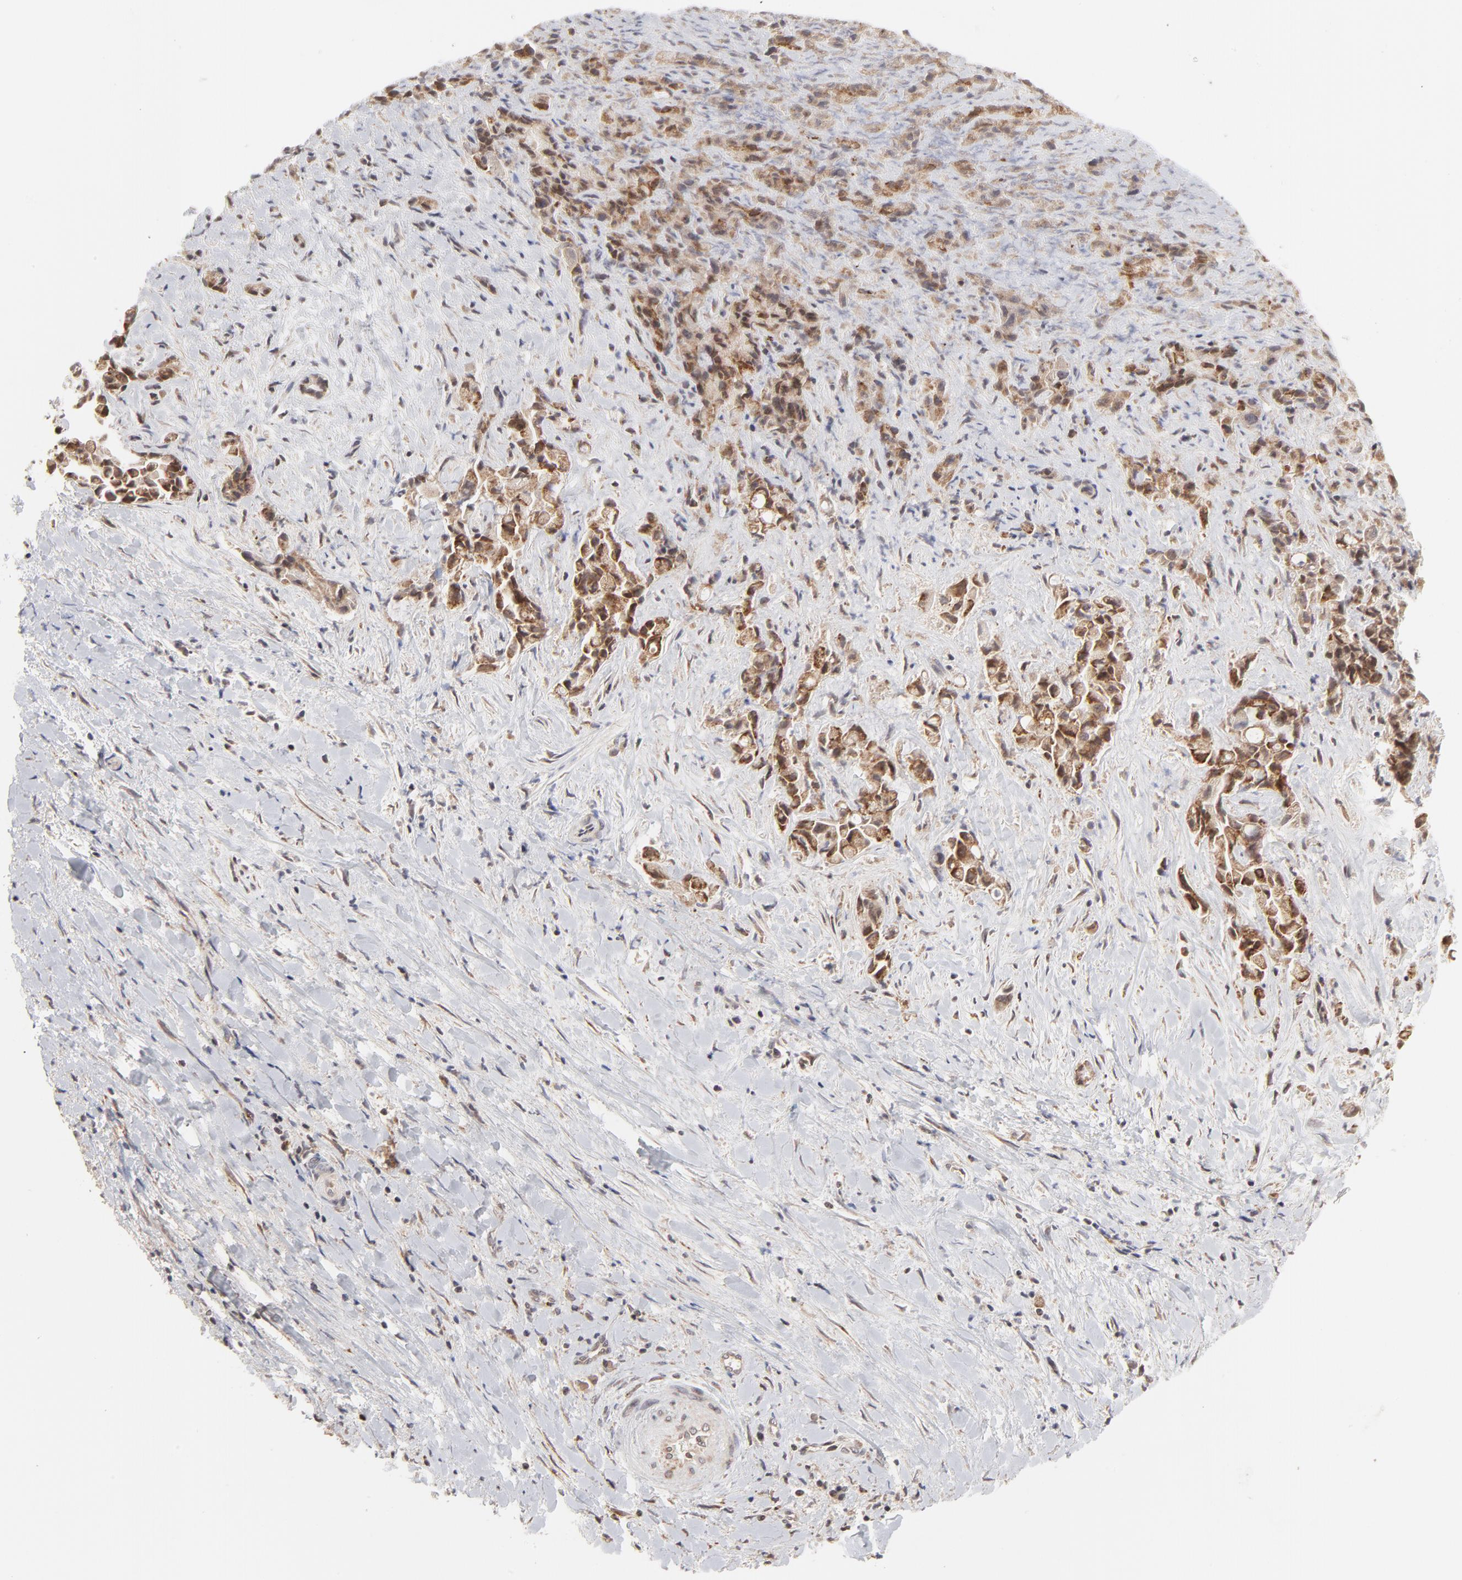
{"staining": {"intensity": "moderate", "quantity": ">75%", "location": "cytoplasmic/membranous"}, "tissue": "liver cancer", "cell_type": "Tumor cells", "image_type": "cancer", "snomed": [{"axis": "morphology", "description": "Cholangiocarcinoma"}, {"axis": "topography", "description": "Liver"}], "caption": "Immunohistochemical staining of liver cancer demonstrates moderate cytoplasmic/membranous protein positivity in approximately >75% of tumor cells. (DAB = brown stain, brightfield microscopy at high magnification).", "gene": "ARIH1", "patient": {"sex": "male", "age": 57}}